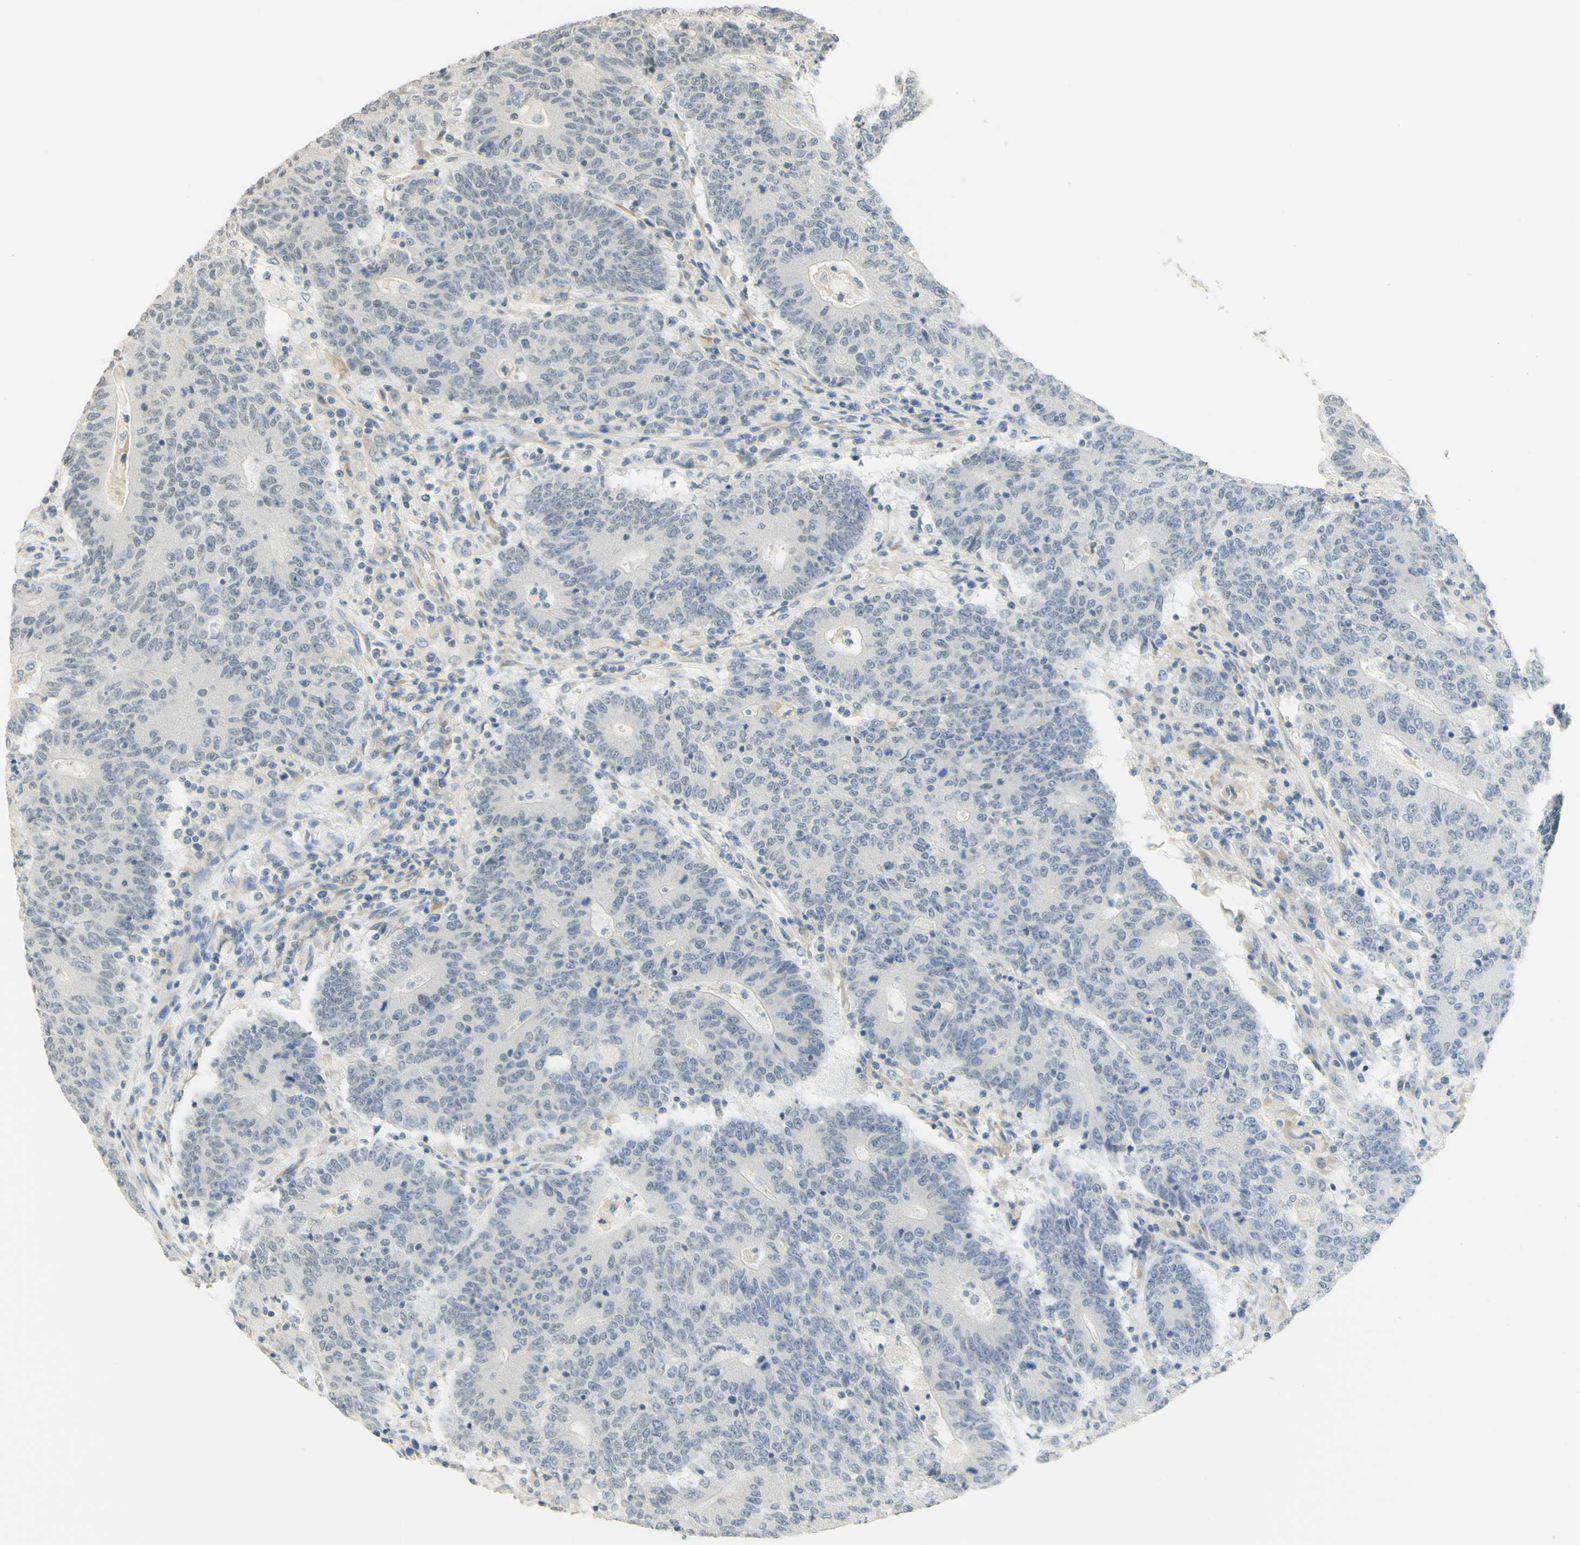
{"staining": {"intensity": "negative", "quantity": "none", "location": "none"}, "tissue": "colorectal cancer", "cell_type": "Tumor cells", "image_type": "cancer", "snomed": [{"axis": "morphology", "description": "Normal tissue, NOS"}, {"axis": "morphology", "description": "Adenocarcinoma, NOS"}, {"axis": "topography", "description": "Colon"}], "caption": "An immunohistochemistry photomicrograph of colorectal cancer is shown. There is no staining in tumor cells of colorectal cancer.", "gene": "MAG", "patient": {"sex": "female", "age": 75}}